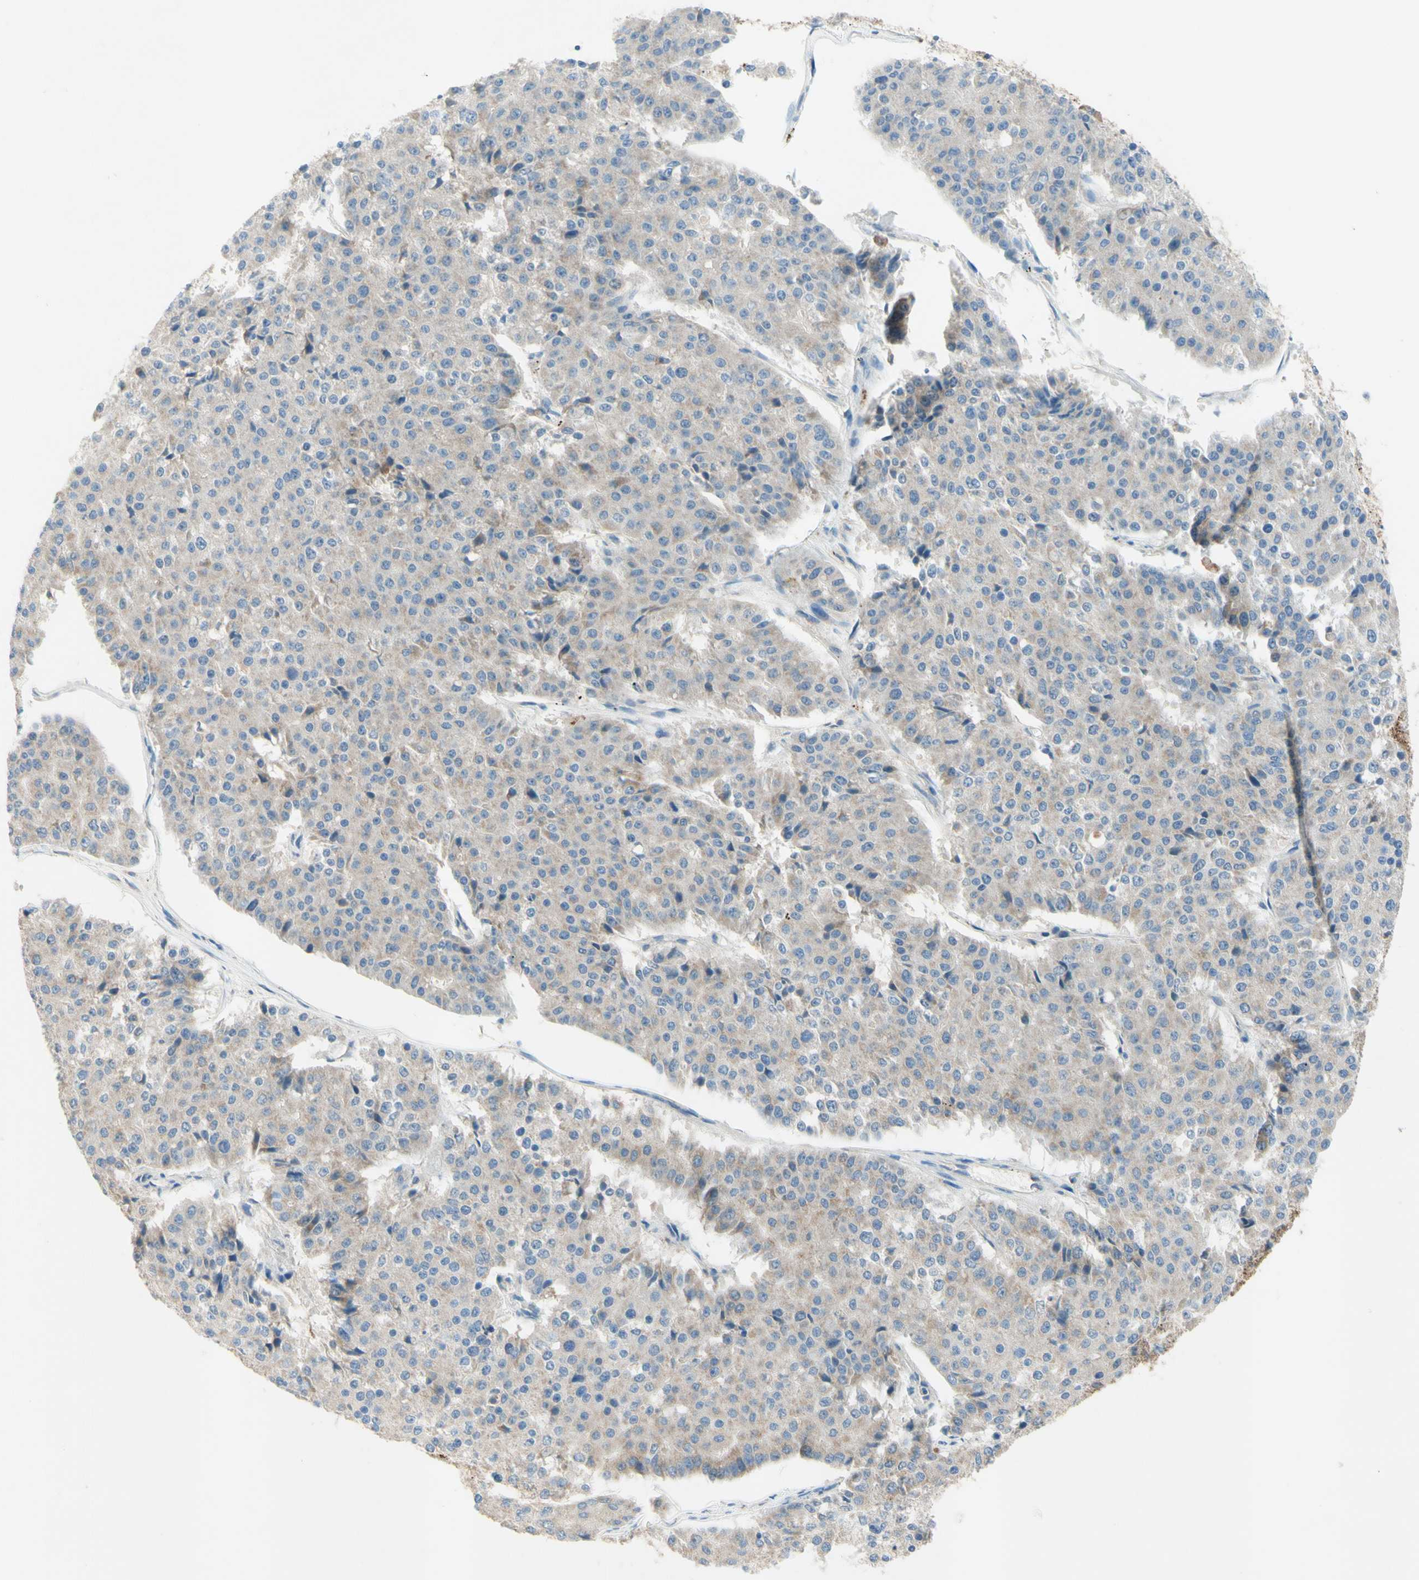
{"staining": {"intensity": "weak", "quantity": "25%-75%", "location": "cytoplasmic/membranous"}, "tissue": "pancreatic cancer", "cell_type": "Tumor cells", "image_type": "cancer", "snomed": [{"axis": "morphology", "description": "Adenocarcinoma, NOS"}, {"axis": "topography", "description": "Pancreas"}], "caption": "There is low levels of weak cytoplasmic/membranous positivity in tumor cells of pancreatic cancer, as demonstrated by immunohistochemical staining (brown color).", "gene": "ARMC10", "patient": {"sex": "male", "age": 50}}